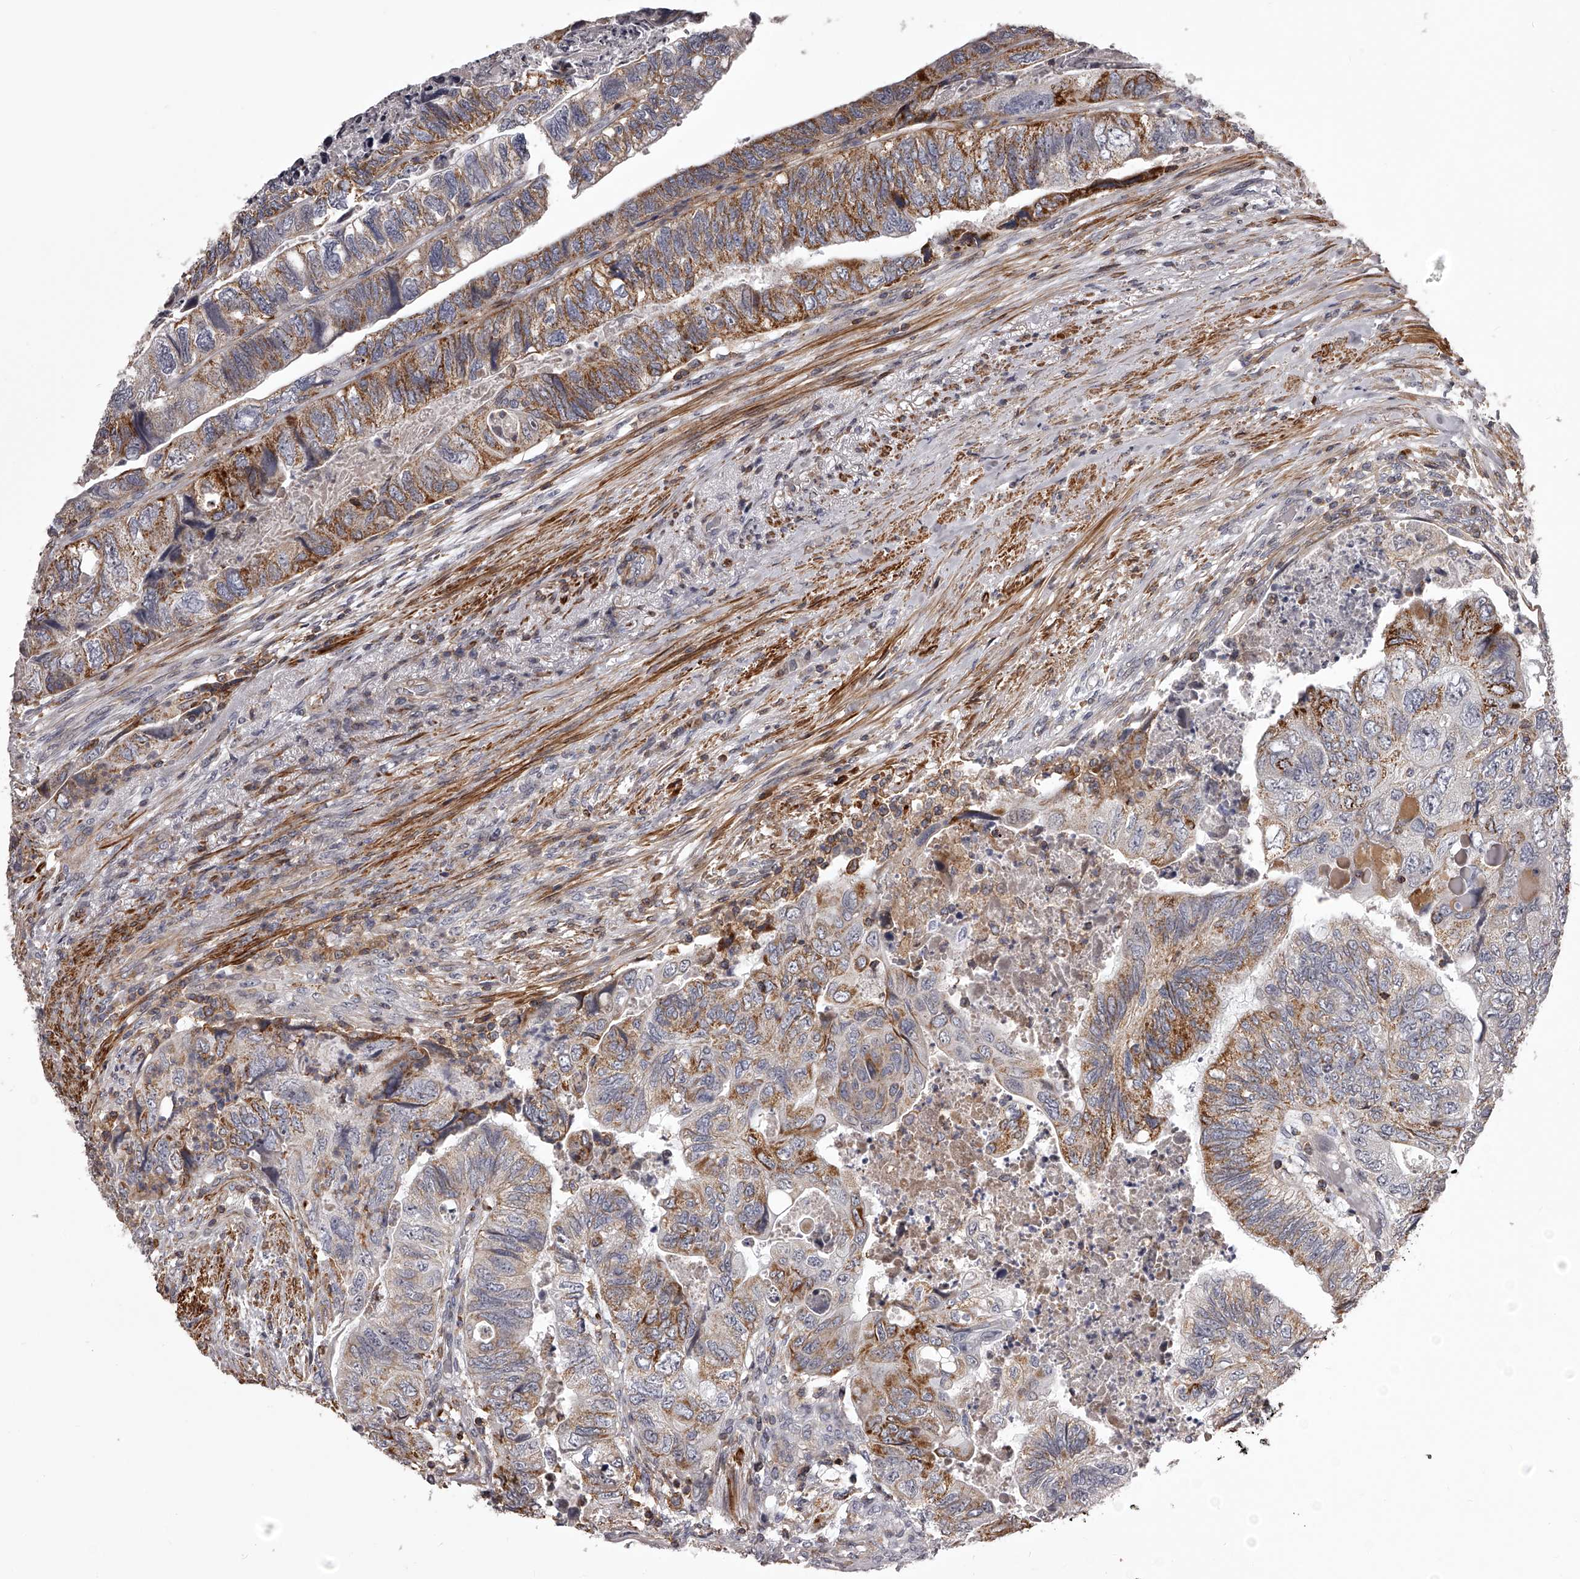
{"staining": {"intensity": "moderate", "quantity": "25%-75%", "location": "cytoplasmic/membranous"}, "tissue": "colorectal cancer", "cell_type": "Tumor cells", "image_type": "cancer", "snomed": [{"axis": "morphology", "description": "Adenocarcinoma, NOS"}, {"axis": "topography", "description": "Rectum"}], "caption": "High-power microscopy captured an immunohistochemistry (IHC) micrograph of colorectal cancer, revealing moderate cytoplasmic/membranous positivity in approximately 25%-75% of tumor cells. (IHC, brightfield microscopy, high magnification).", "gene": "RRP36", "patient": {"sex": "male", "age": 63}}